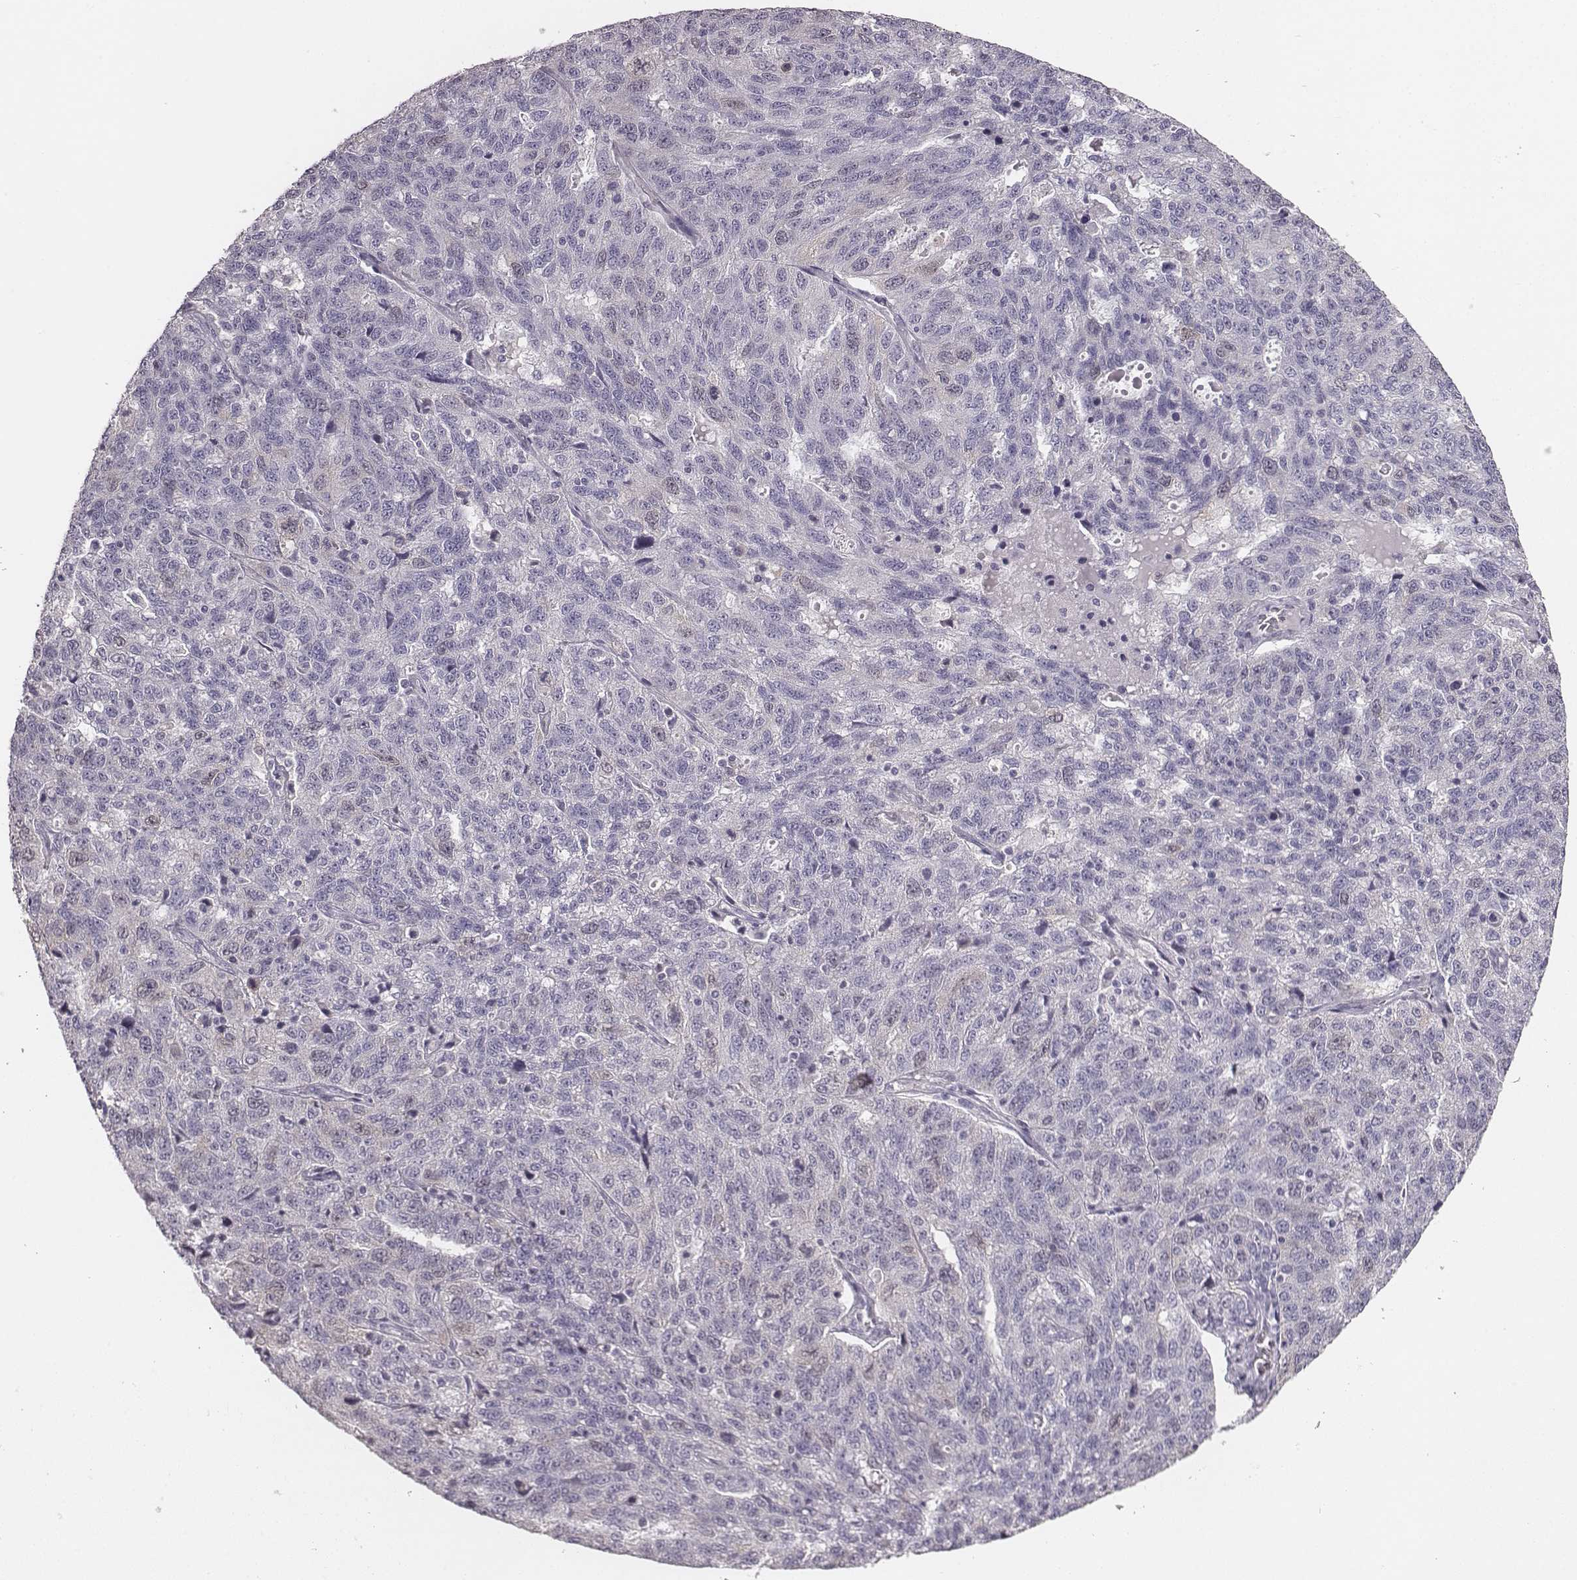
{"staining": {"intensity": "negative", "quantity": "none", "location": "none"}, "tissue": "ovarian cancer", "cell_type": "Tumor cells", "image_type": "cancer", "snomed": [{"axis": "morphology", "description": "Cystadenocarcinoma, serous, NOS"}, {"axis": "topography", "description": "Ovary"}], "caption": "High magnification brightfield microscopy of serous cystadenocarcinoma (ovarian) stained with DAB (brown) and counterstained with hematoxylin (blue): tumor cells show no significant staining.", "gene": "PBK", "patient": {"sex": "female", "age": 71}}